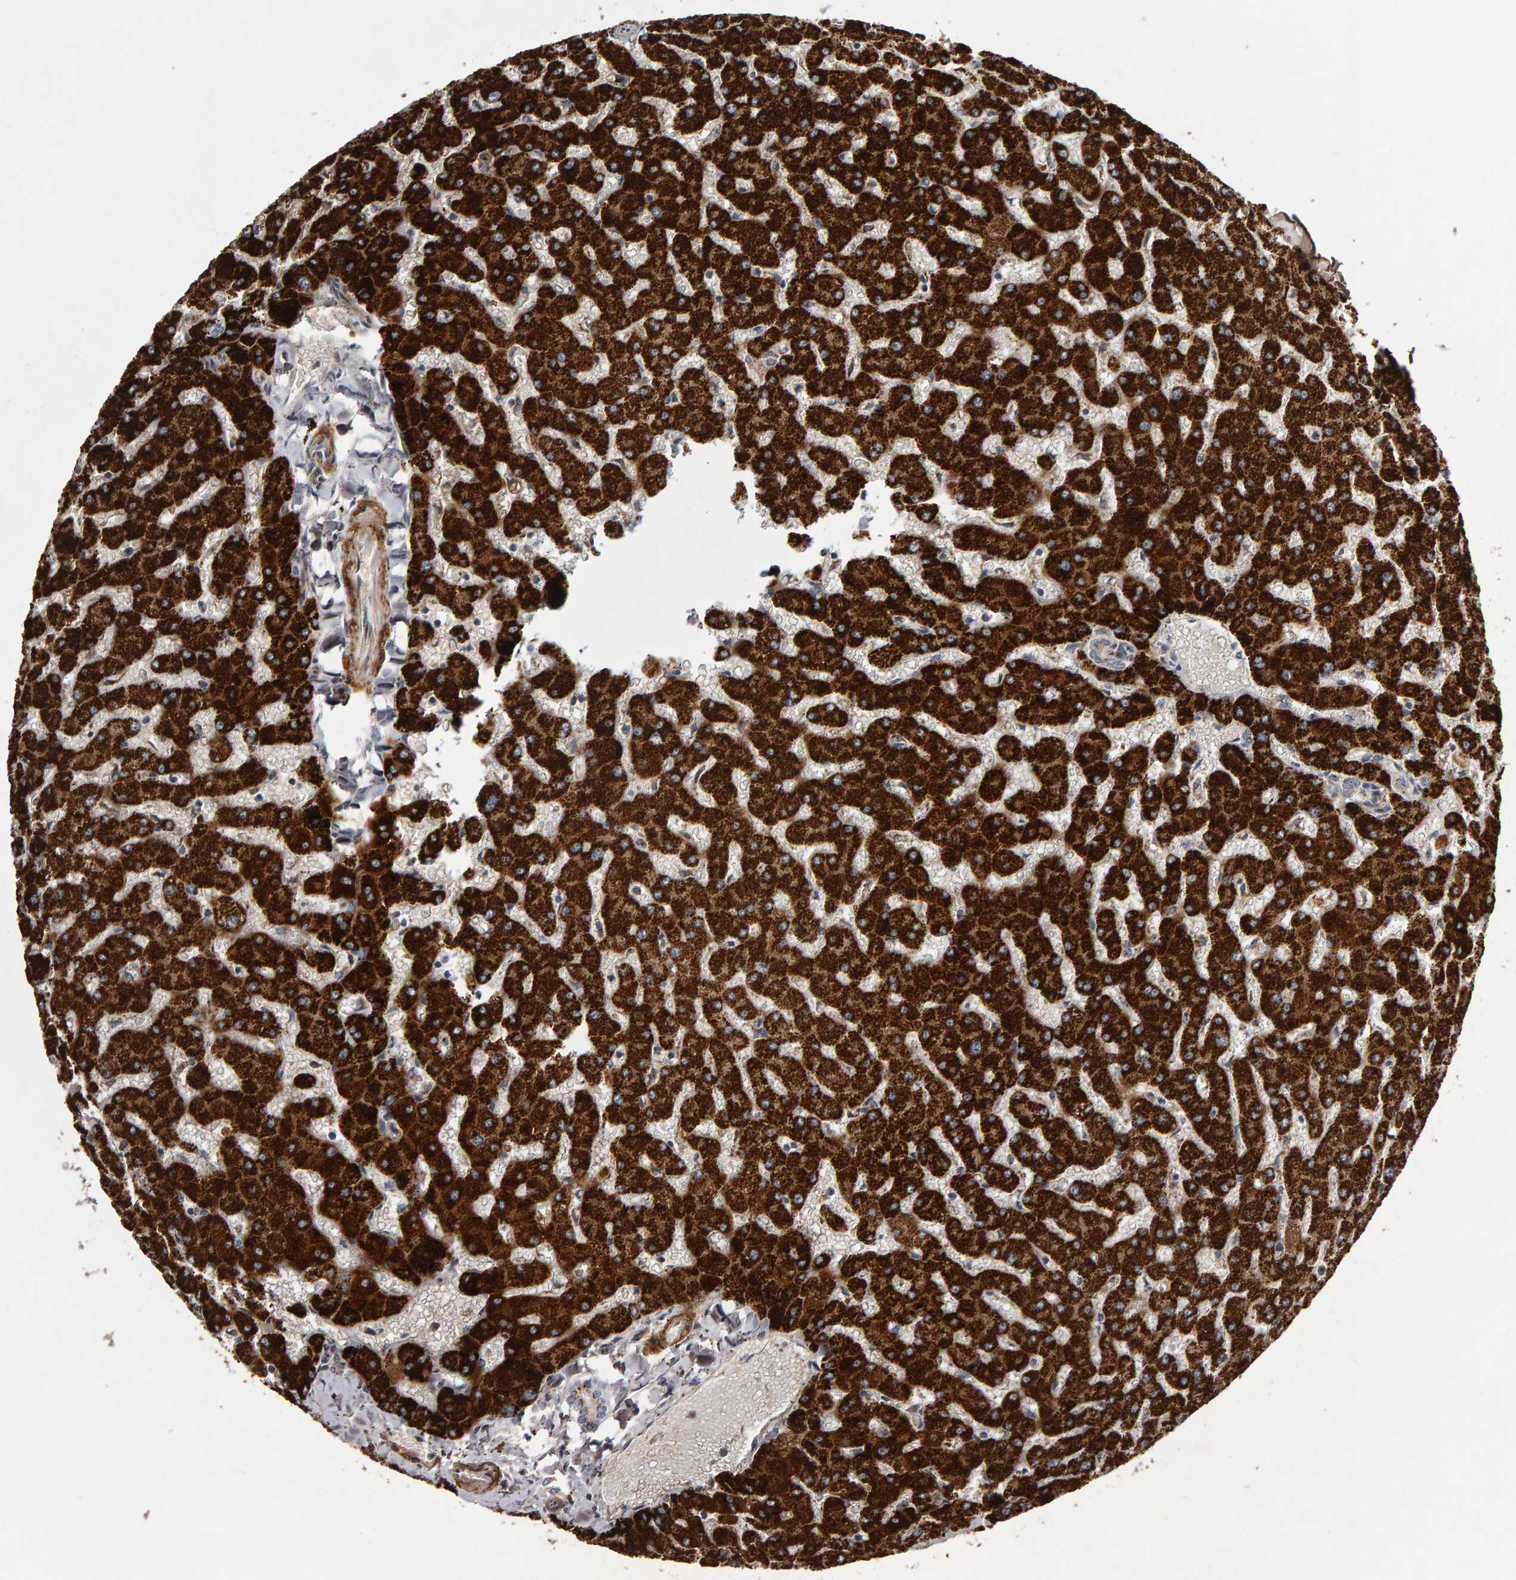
{"staining": {"intensity": "moderate", "quantity": ">75%", "location": "cytoplasmic/membranous"}, "tissue": "liver", "cell_type": "Cholangiocytes", "image_type": "normal", "snomed": [{"axis": "morphology", "description": "Normal tissue, NOS"}, {"axis": "topography", "description": "Liver"}], "caption": "Immunohistochemical staining of benign human liver displays moderate cytoplasmic/membranous protein staining in about >75% of cholangiocytes. The staining was performed using DAB, with brown indicating positive protein expression. Nuclei are stained blue with hematoxylin.", "gene": "CANT1", "patient": {"sex": "female", "age": 63}}